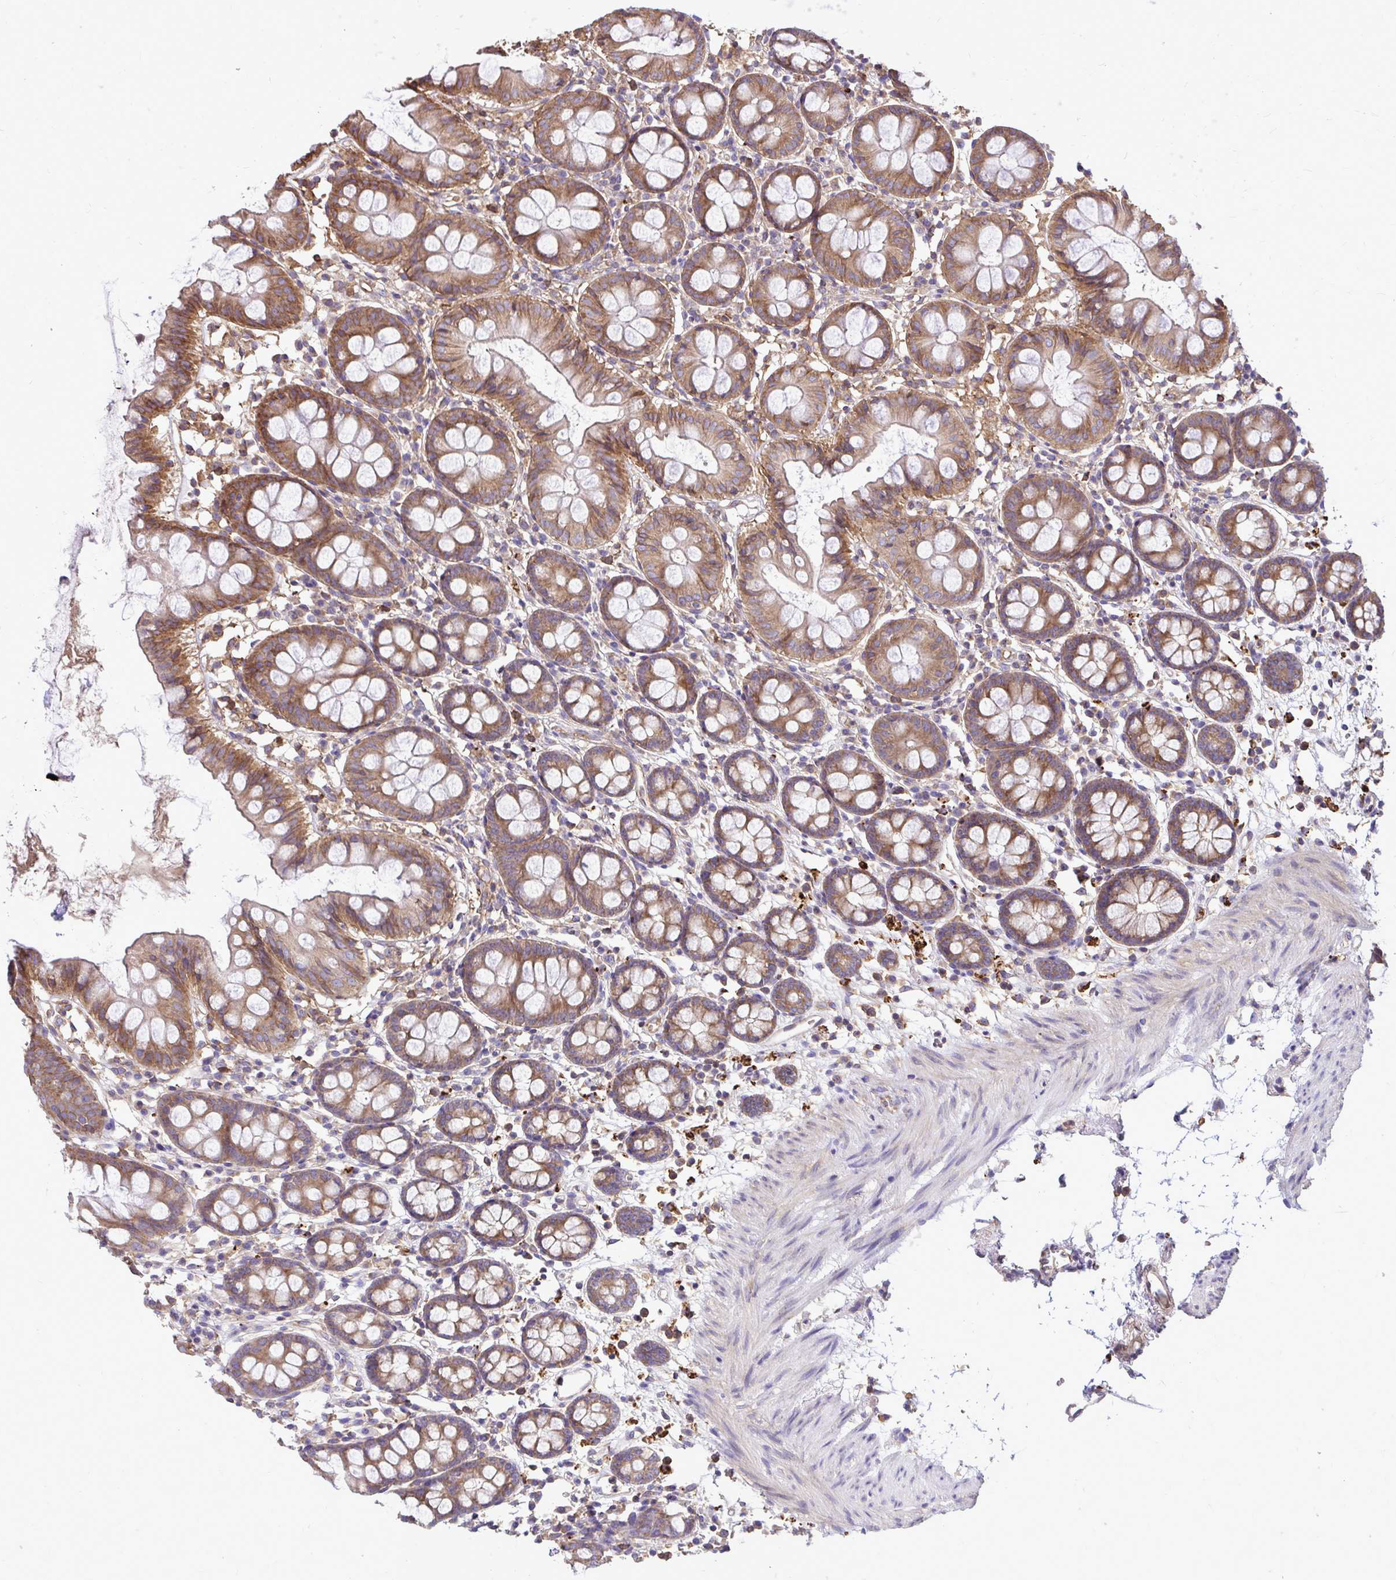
{"staining": {"intensity": "moderate", "quantity": ">75%", "location": "cytoplasmic/membranous"}, "tissue": "colon", "cell_type": "Endothelial cells", "image_type": "normal", "snomed": [{"axis": "morphology", "description": "Normal tissue, NOS"}, {"axis": "topography", "description": "Colon"}], "caption": "Endothelial cells show medium levels of moderate cytoplasmic/membranous staining in about >75% of cells in unremarkable colon.", "gene": "FMR1", "patient": {"sex": "female", "age": 84}}